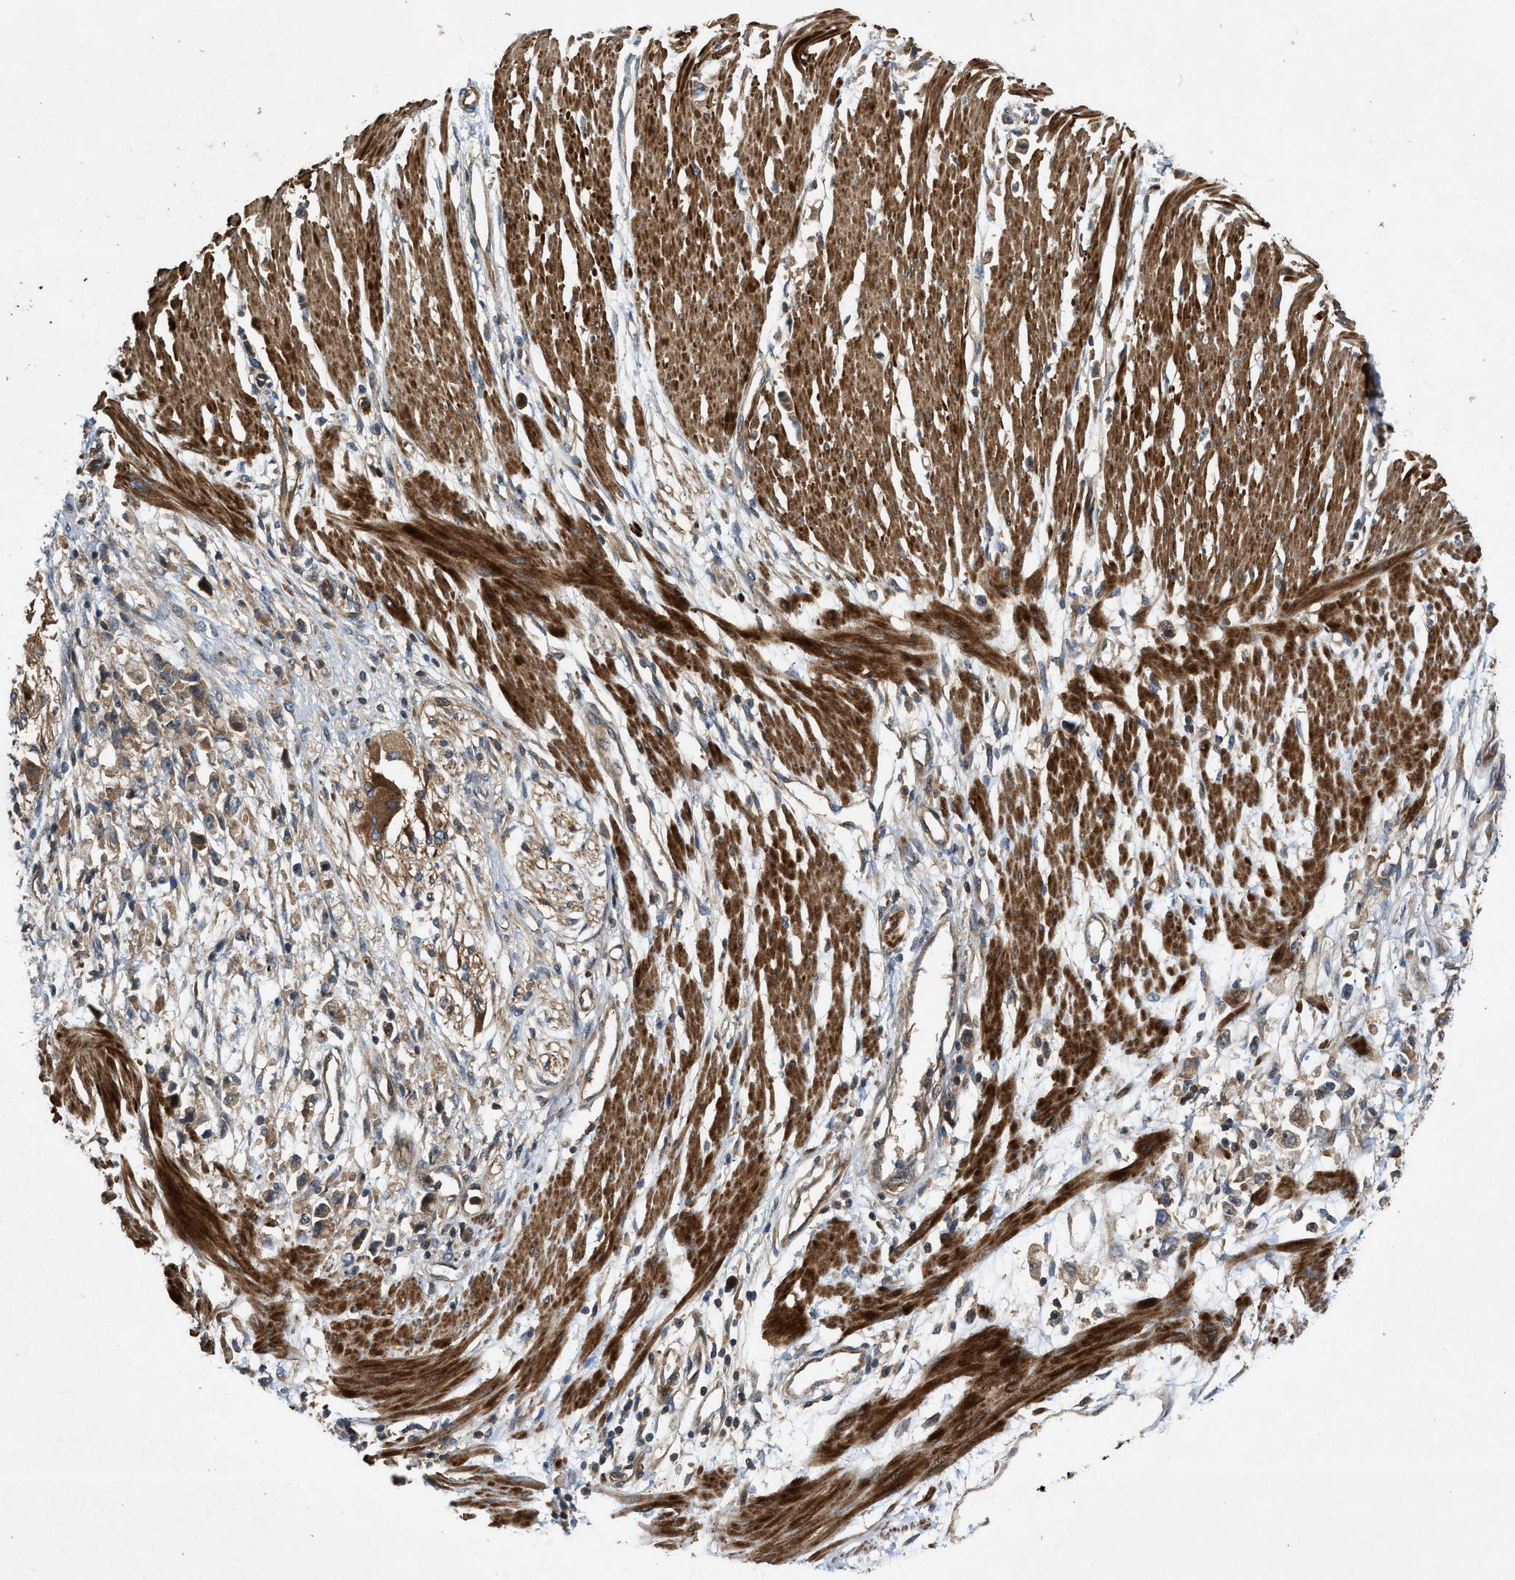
{"staining": {"intensity": "weak", "quantity": ">75%", "location": "cytoplasmic/membranous"}, "tissue": "stomach cancer", "cell_type": "Tumor cells", "image_type": "cancer", "snomed": [{"axis": "morphology", "description": "Adenocarcinoma, NOS"}, {"axis": "topography", "description": "Stomach"}], "caption": "Stomach cancer (adenocarcinoma) was stained to show a protein in brown. There is low levels of weak cytoplasmic/membranous positivity in approximately >75% of tumor cells. Immunohistochemistry stains the protein in brown and the nuclei are stained blue.", "gene": "CNNM3", "patient": {"sex": "female", "age": 59}}